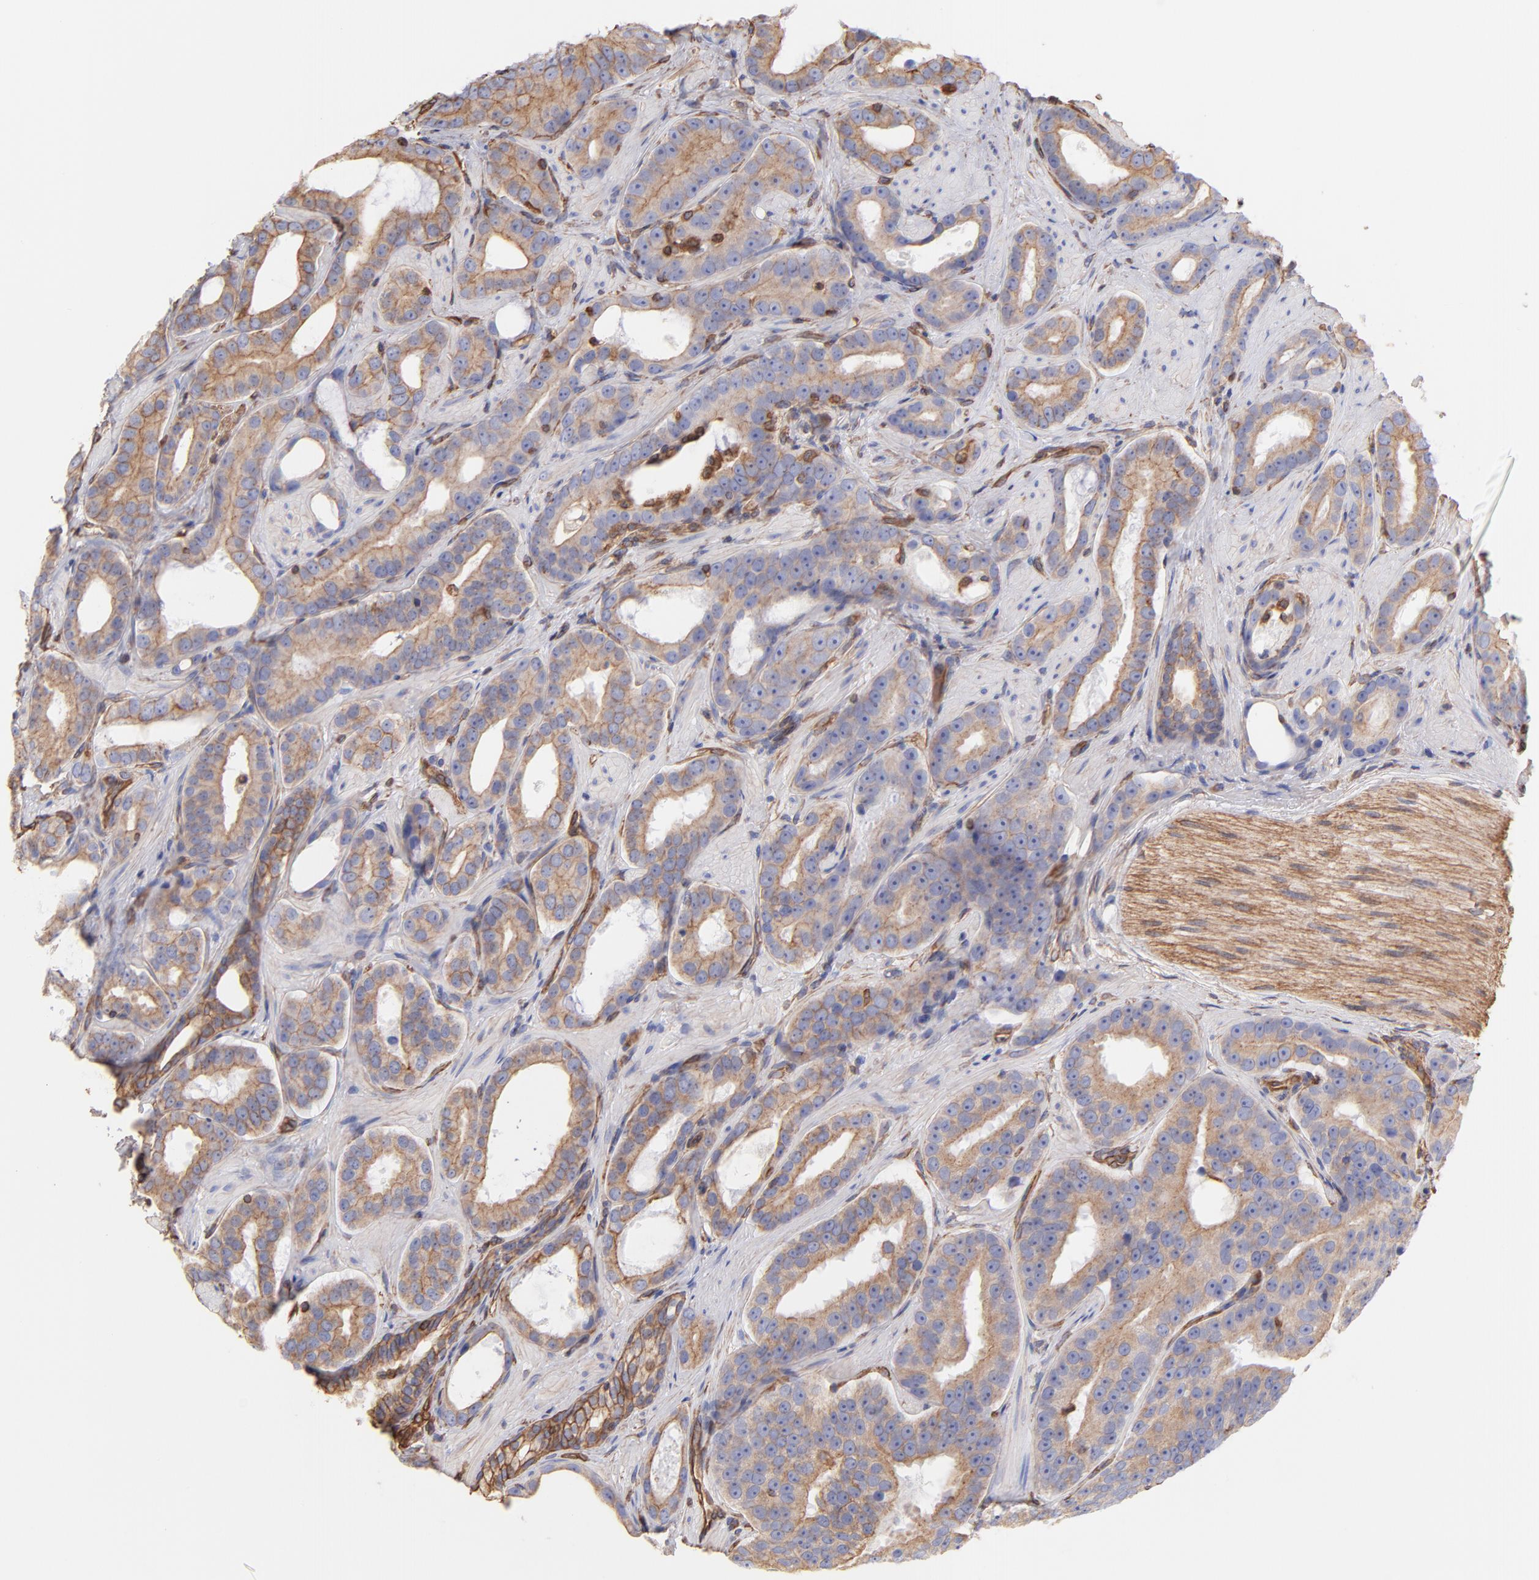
{"staining": {"intensity": "moderate", "quantity": "25%-75%", "location": "cytoplasmic/membranous"}, "tissue": "prostate cancer", "cell_type": "Tumor cells", "image_type": "cancer", "snomed": [{"axis": "morphology", "description": "Adenocarcinoma, Low grade"}, {"axis": "topography", "description": "Prostate"}], "caption": "Immunohistochemical staining of human low-grade adenocarcinoma (prostate) reveals moderate cytoplasmic/membranous protein positivity in about 25%-75% of tumor cells.", "gene": "PLEC", "patient": {"sex": "male", "age": 59}}